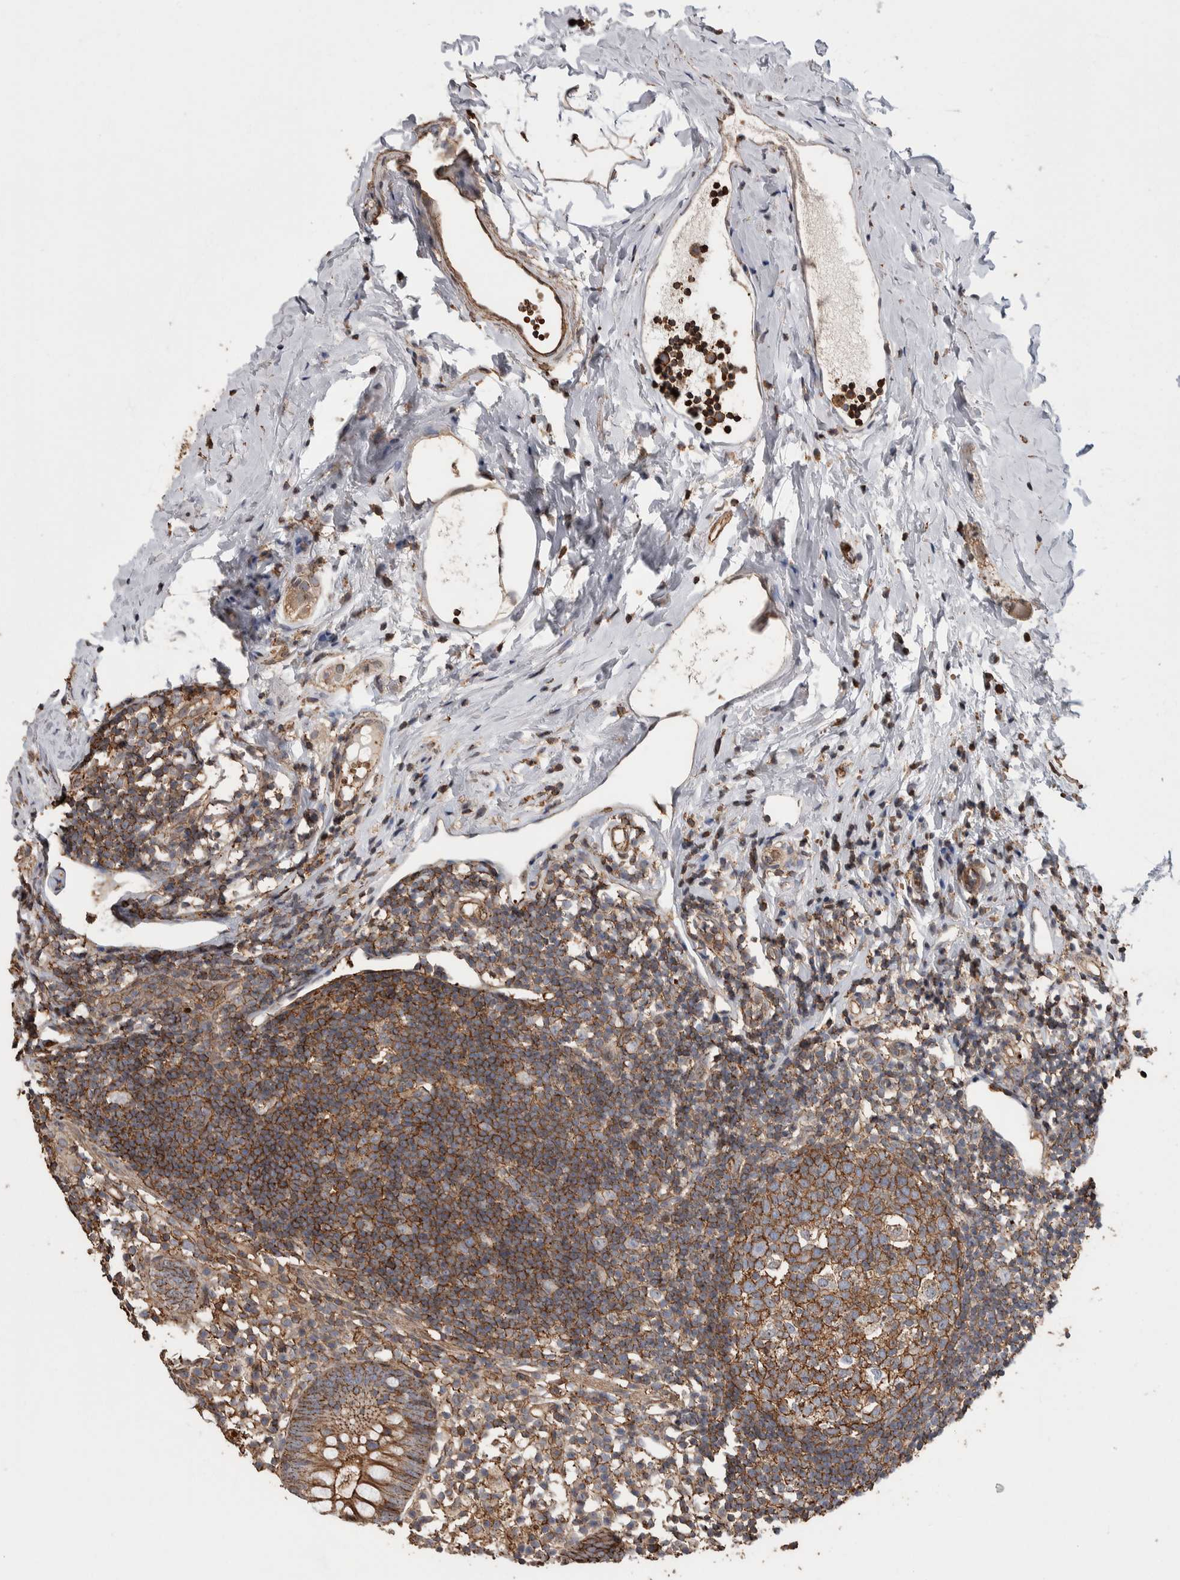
{"staining": {"intensity": "moderate", "quantity": ">75%", "location": "cytoplasmic/membranous"}, "tissue": "appendix", "cell_type": "Glandular cells", "image_type": "normal", "snomed": [{"axis": "morphology", "description": "Normal tissue, NOS"}, {"axis": "topography", "description": "Appendix"}], "caption": "Approximately >75% of glandular cells in benign human appendix demonstrate moderate cytoplasmic/membranous protein staining as visualized by brown immunohistochemical staining.", "gene": "ENPP2", "patient": {"sex": "female", "age": 20}}